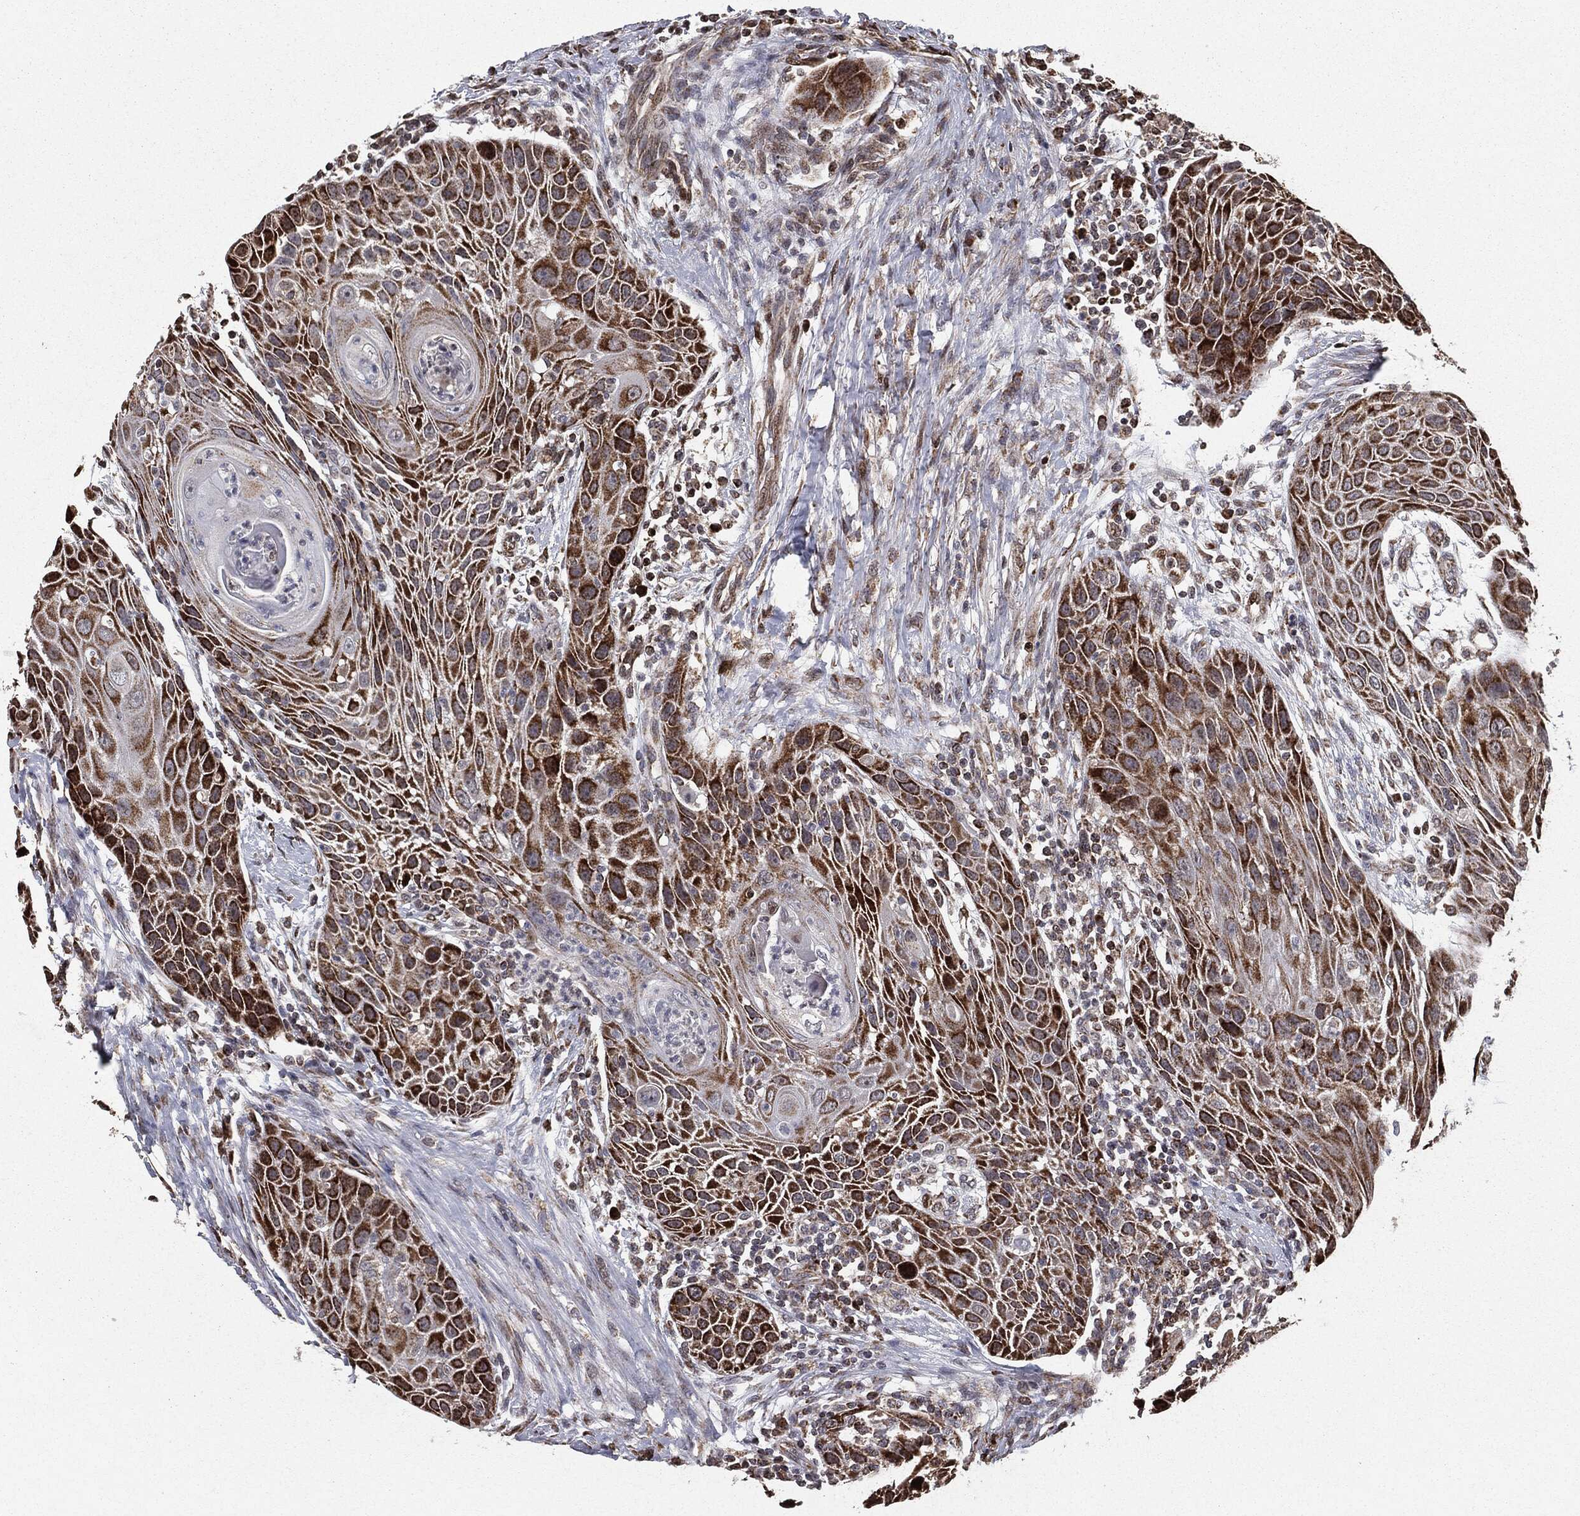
{"staining": {"intensity": "strong", "quantity": ">75%", "location": "cytoplasmic/membranous"}, "tissue": "head and neck cancer", "cell_type": "Tumor cells", "image_type": "cancer", "snomed": [{"axis": "morphology", "description": "Squamous cell carcinoma, NOS"}, {"axis": "topography", "description": "Head-Neck"}], "caption": "Immunohistochemical staining of head and neck squamous cell carcinoma demonstrates high levels of strong cytoplasmic/membranous protein positivity in approximately >75% of tumor cells.", "gene": "CHCHD2", "patient": {"sex": "male", "age": 69}}